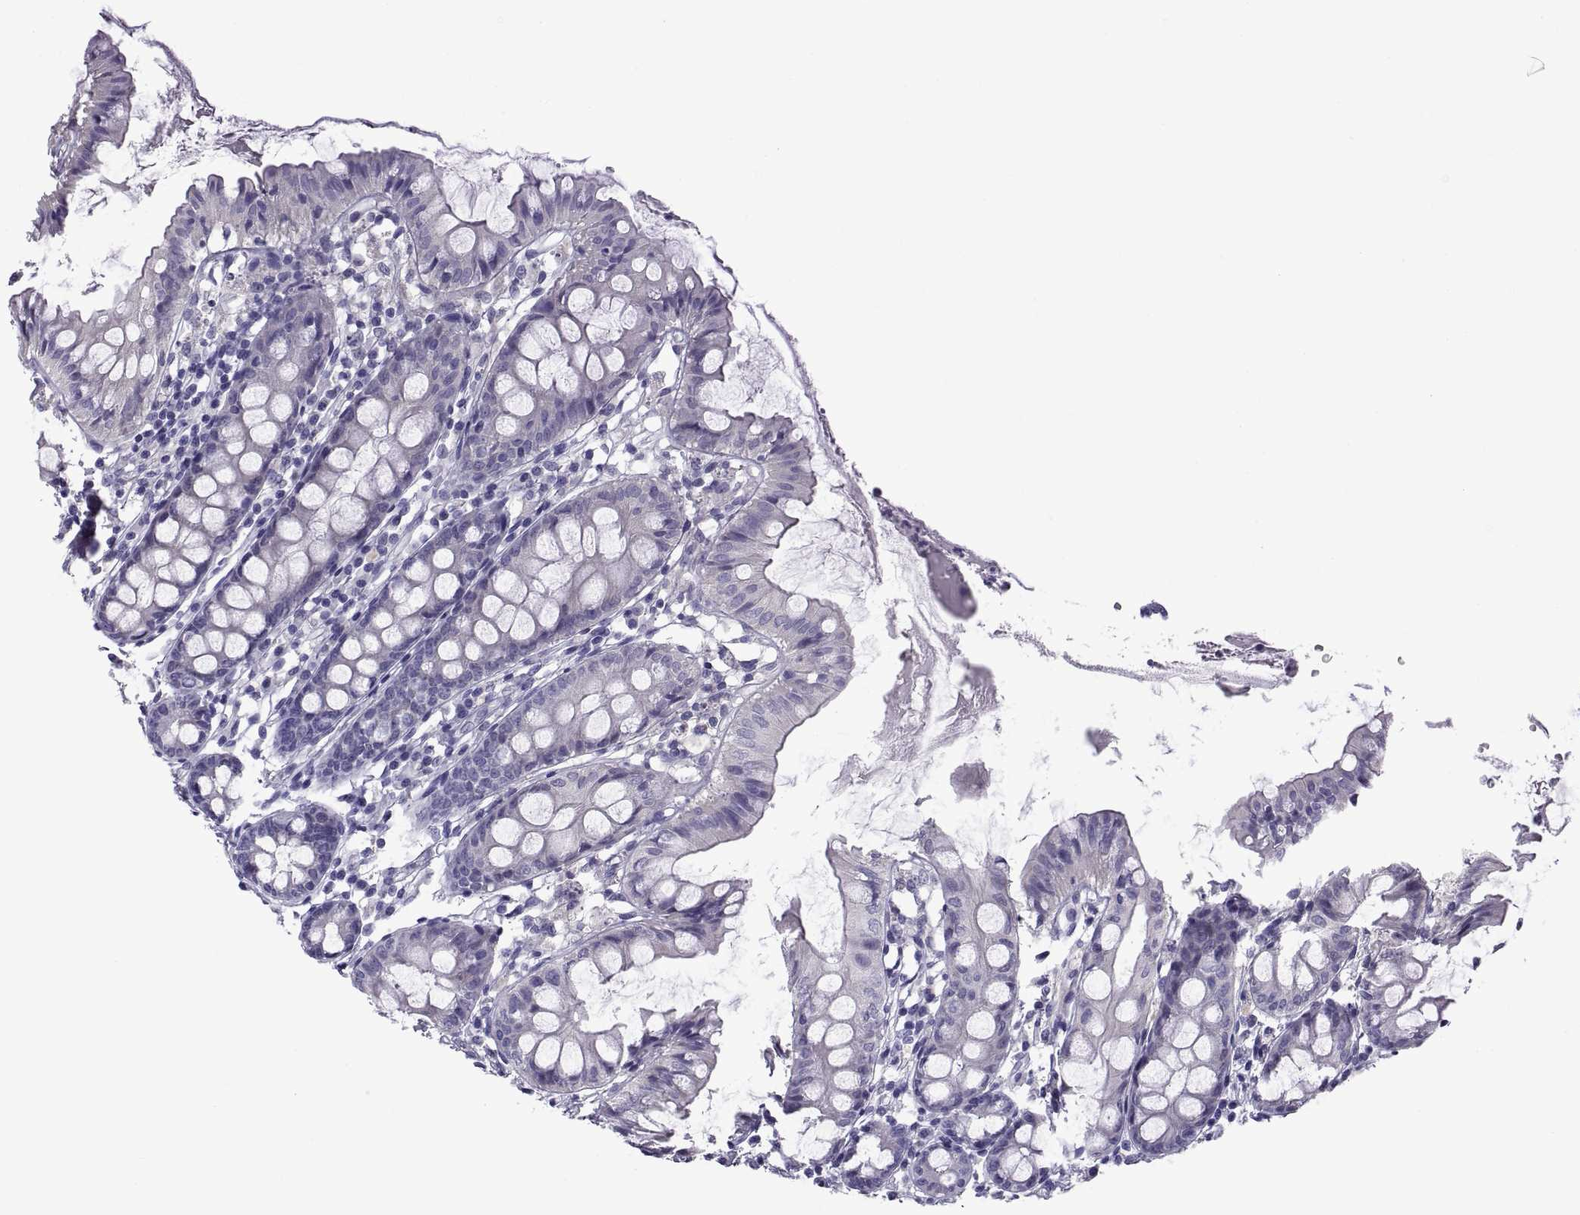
{"staining": {"intensity": "negative", "quantity": "none", "location": "none"}, "tissue": "colon", "cell_type": "Endothelial cells", "image_type": "normal", "snomed": [{"axis": "morphology", "description": "Normal tissue, NOS"}, {"axis": "topography", "description": "Colon"}], "caption": "This image is of unremarkable colon stained with immunohistochemistry (IHC) to label a protein in brown with the nuclei are counter-stained blue. There is no staining in endothelial cells.", "gene": "SPDYE10", "patient": {"sex": "female", "age": 84}}